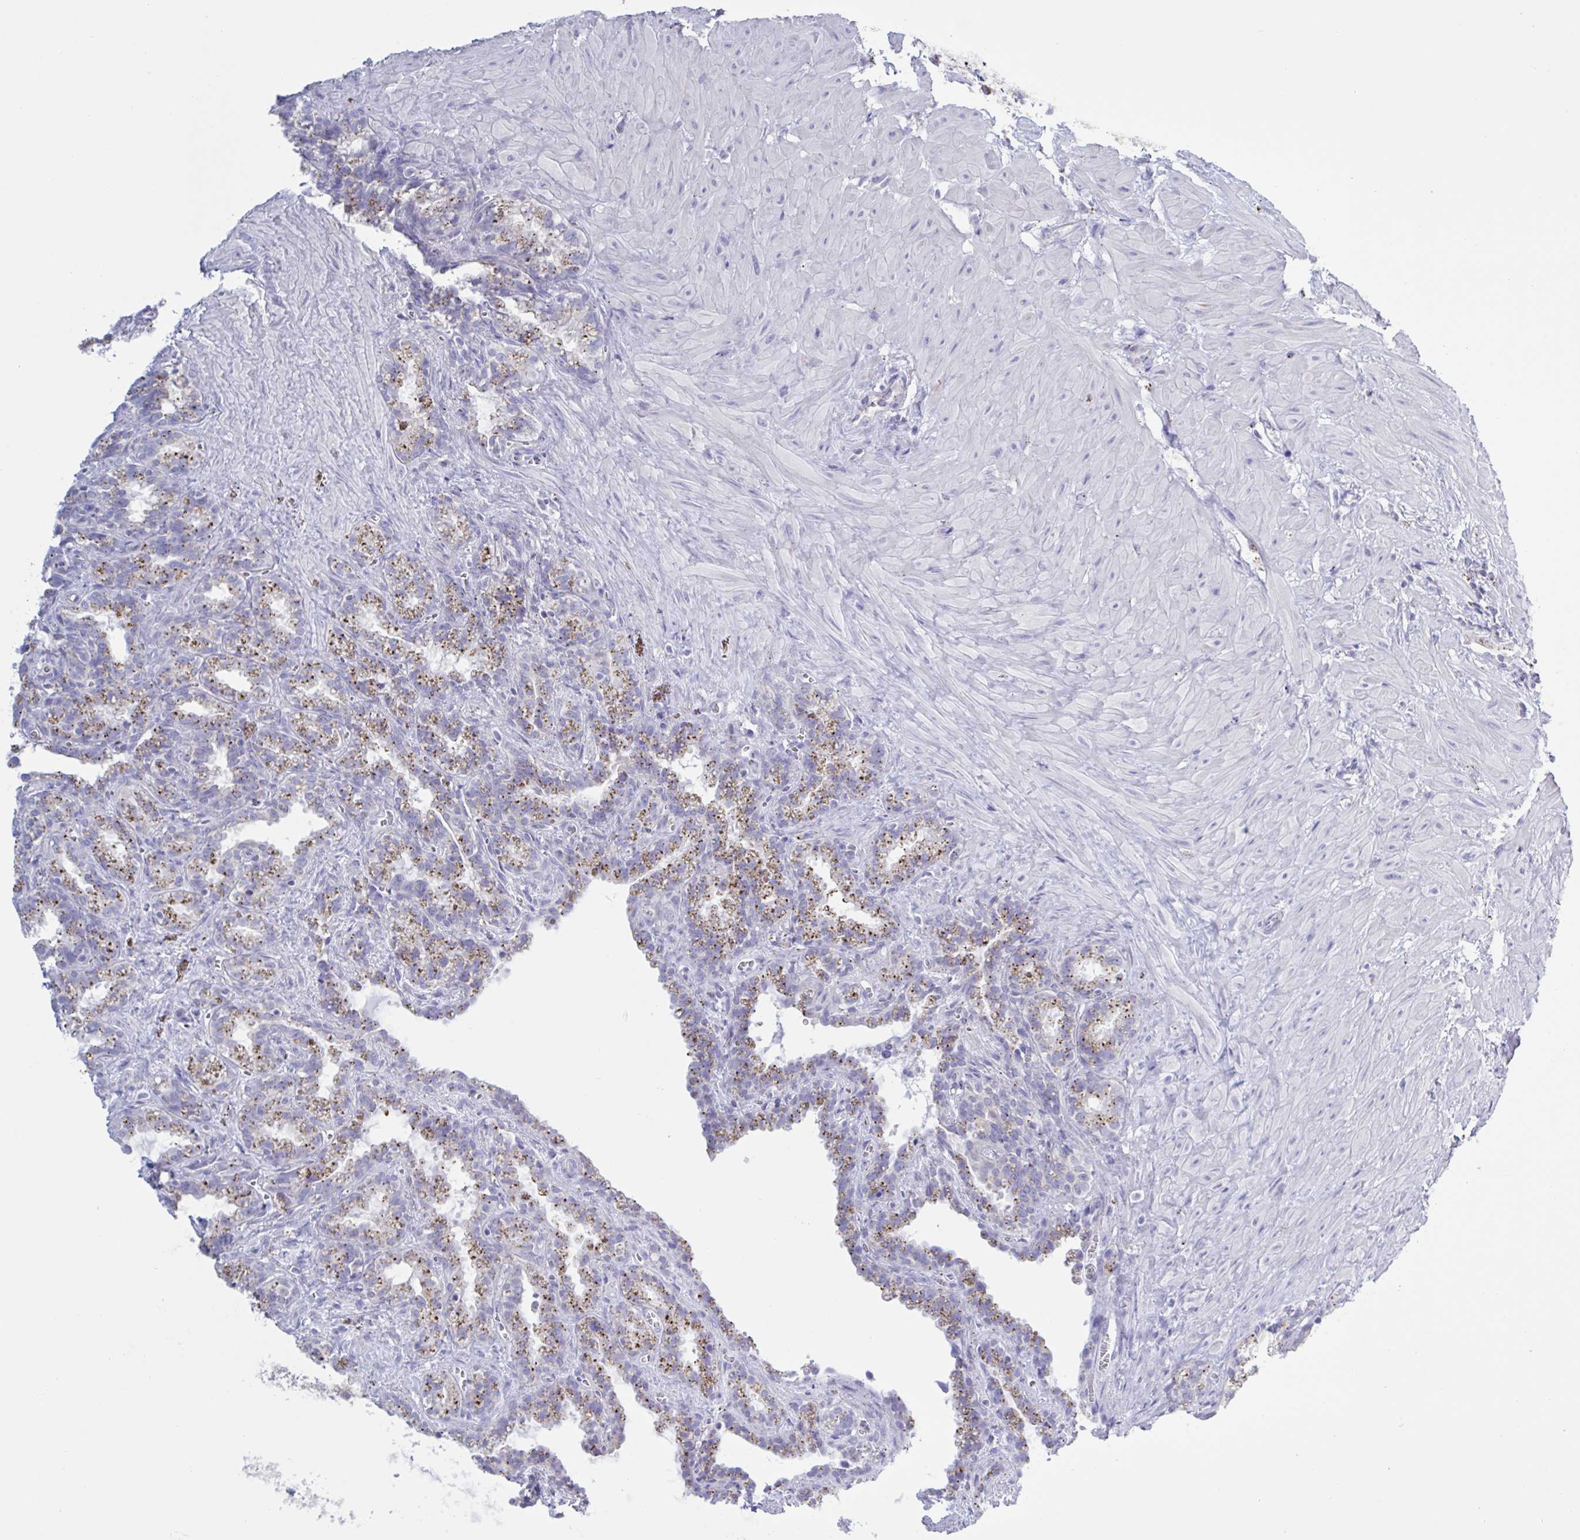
{"staining": {"intensity": "moderate", "quantity": "25%-75%", "location": "cytoplasmic/membranous"}, "tissue": "seminal vesicle", "cell_type": "Glandular cells", "image_type": "normal", "snomed": [{"axis": "morphology", "description": "Normal tissue, NOS"}, {"axis": "topography", "description": "Seminal veicle"}], "caption": "Immunohistochemistry (DAB (3,3'-diaminobenzidine)) staining of normal human seminal vesicle displays moderate cytoplasmic/membranous protein positivity in approximately 25%-75% of glandular cells.", "gene": "CHMP5", "patient": {"sex": "male", "age": 76}}